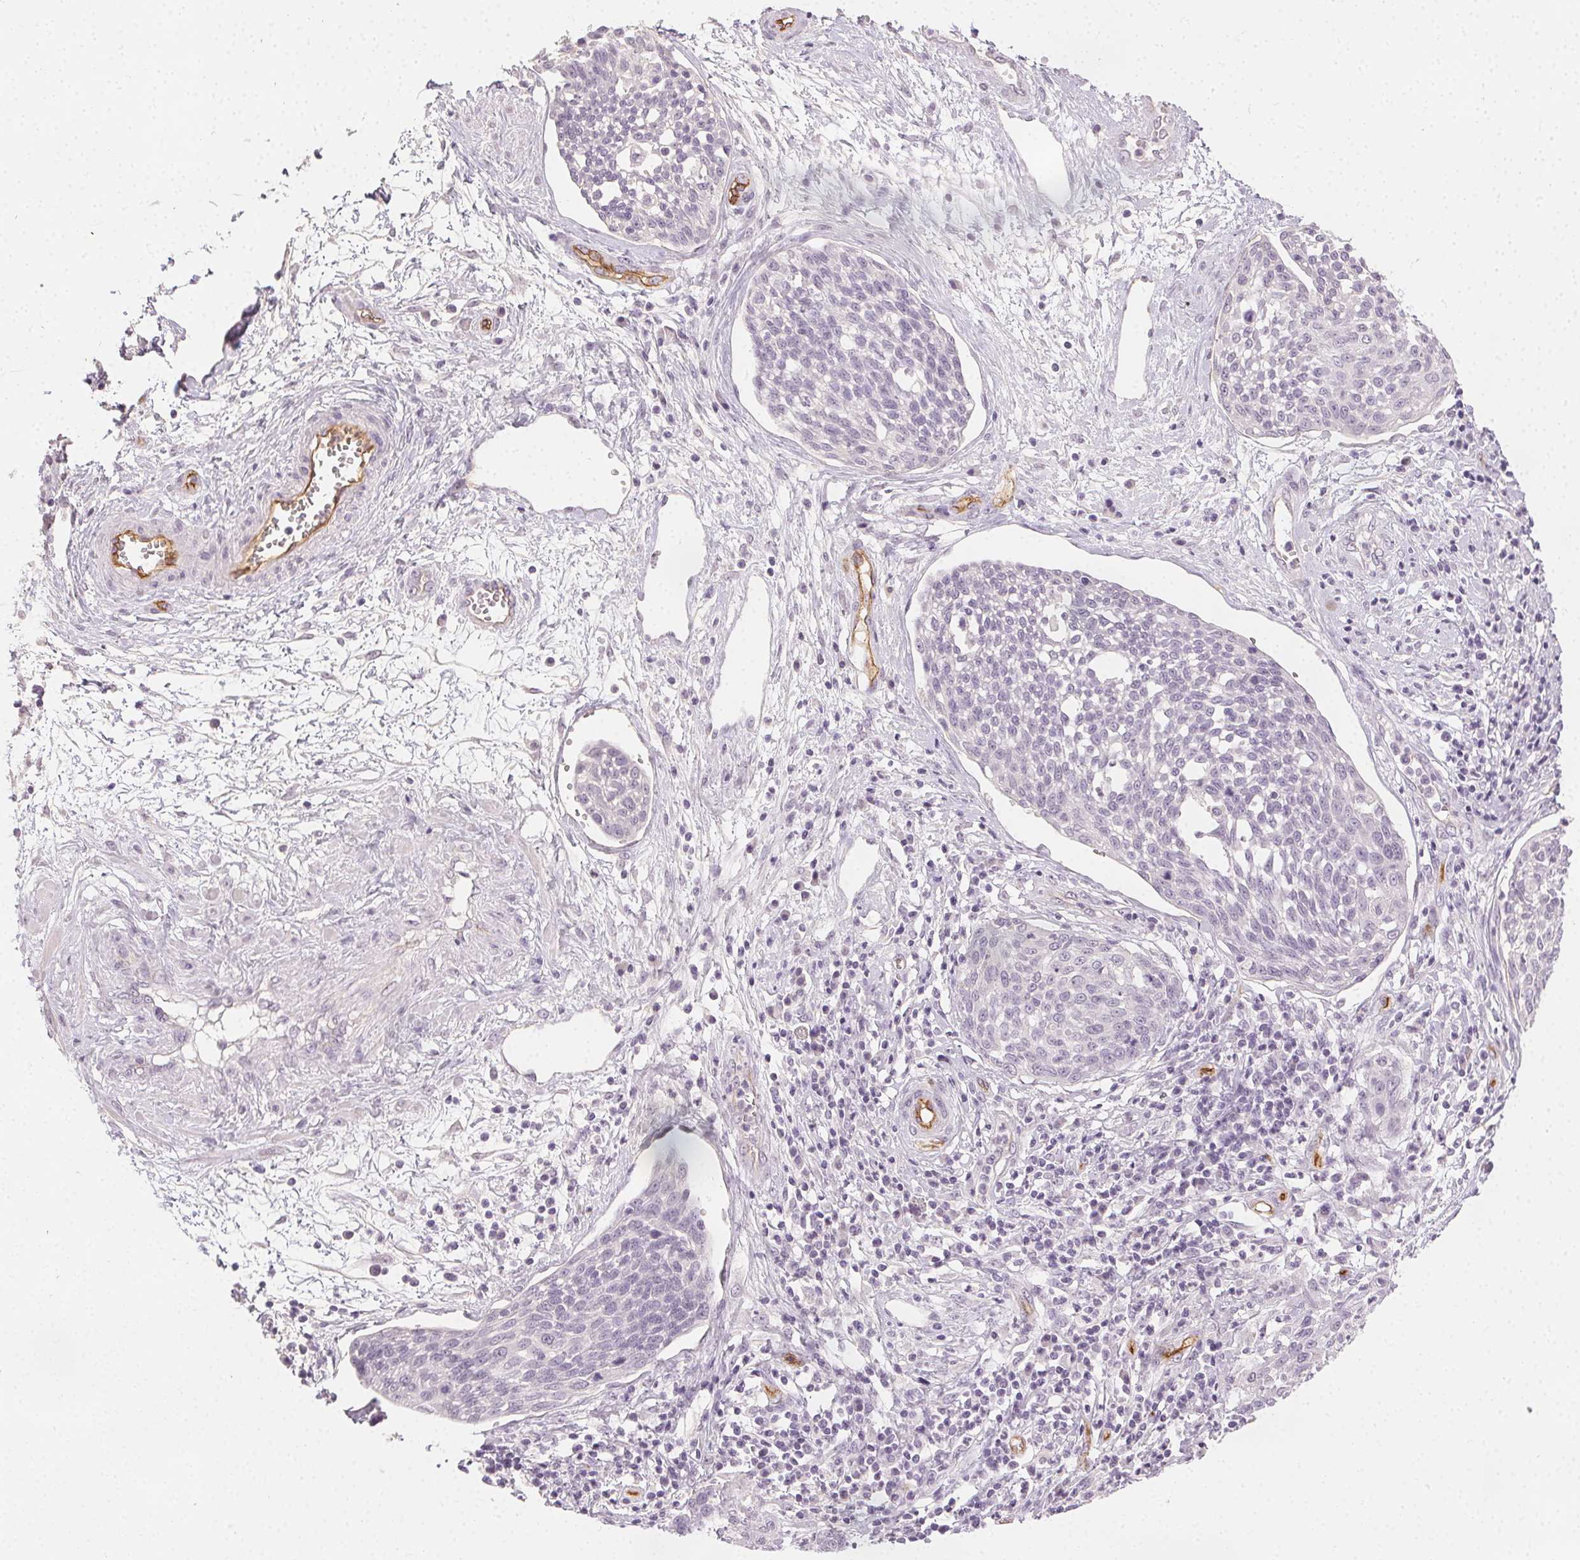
{"staining": {"intensity": "negative", "quantity": "none", "location": "none"}, "tissue": "cervical cancer", "cell_type": "Tumor cells", "image_type": "cancer", "snomed": [{"axis": "morphology", "description": "Squamous cell carcinoma, NOS"}, {"axis": "topography", "description": "Cervix"}], "caption": "The photomicrograph shows no significant positivity in tumor cells of cervical cancer (squamous cell carcinoma).", "gene": "PODXL", "patient": {"sex": "female", "age": 34}}